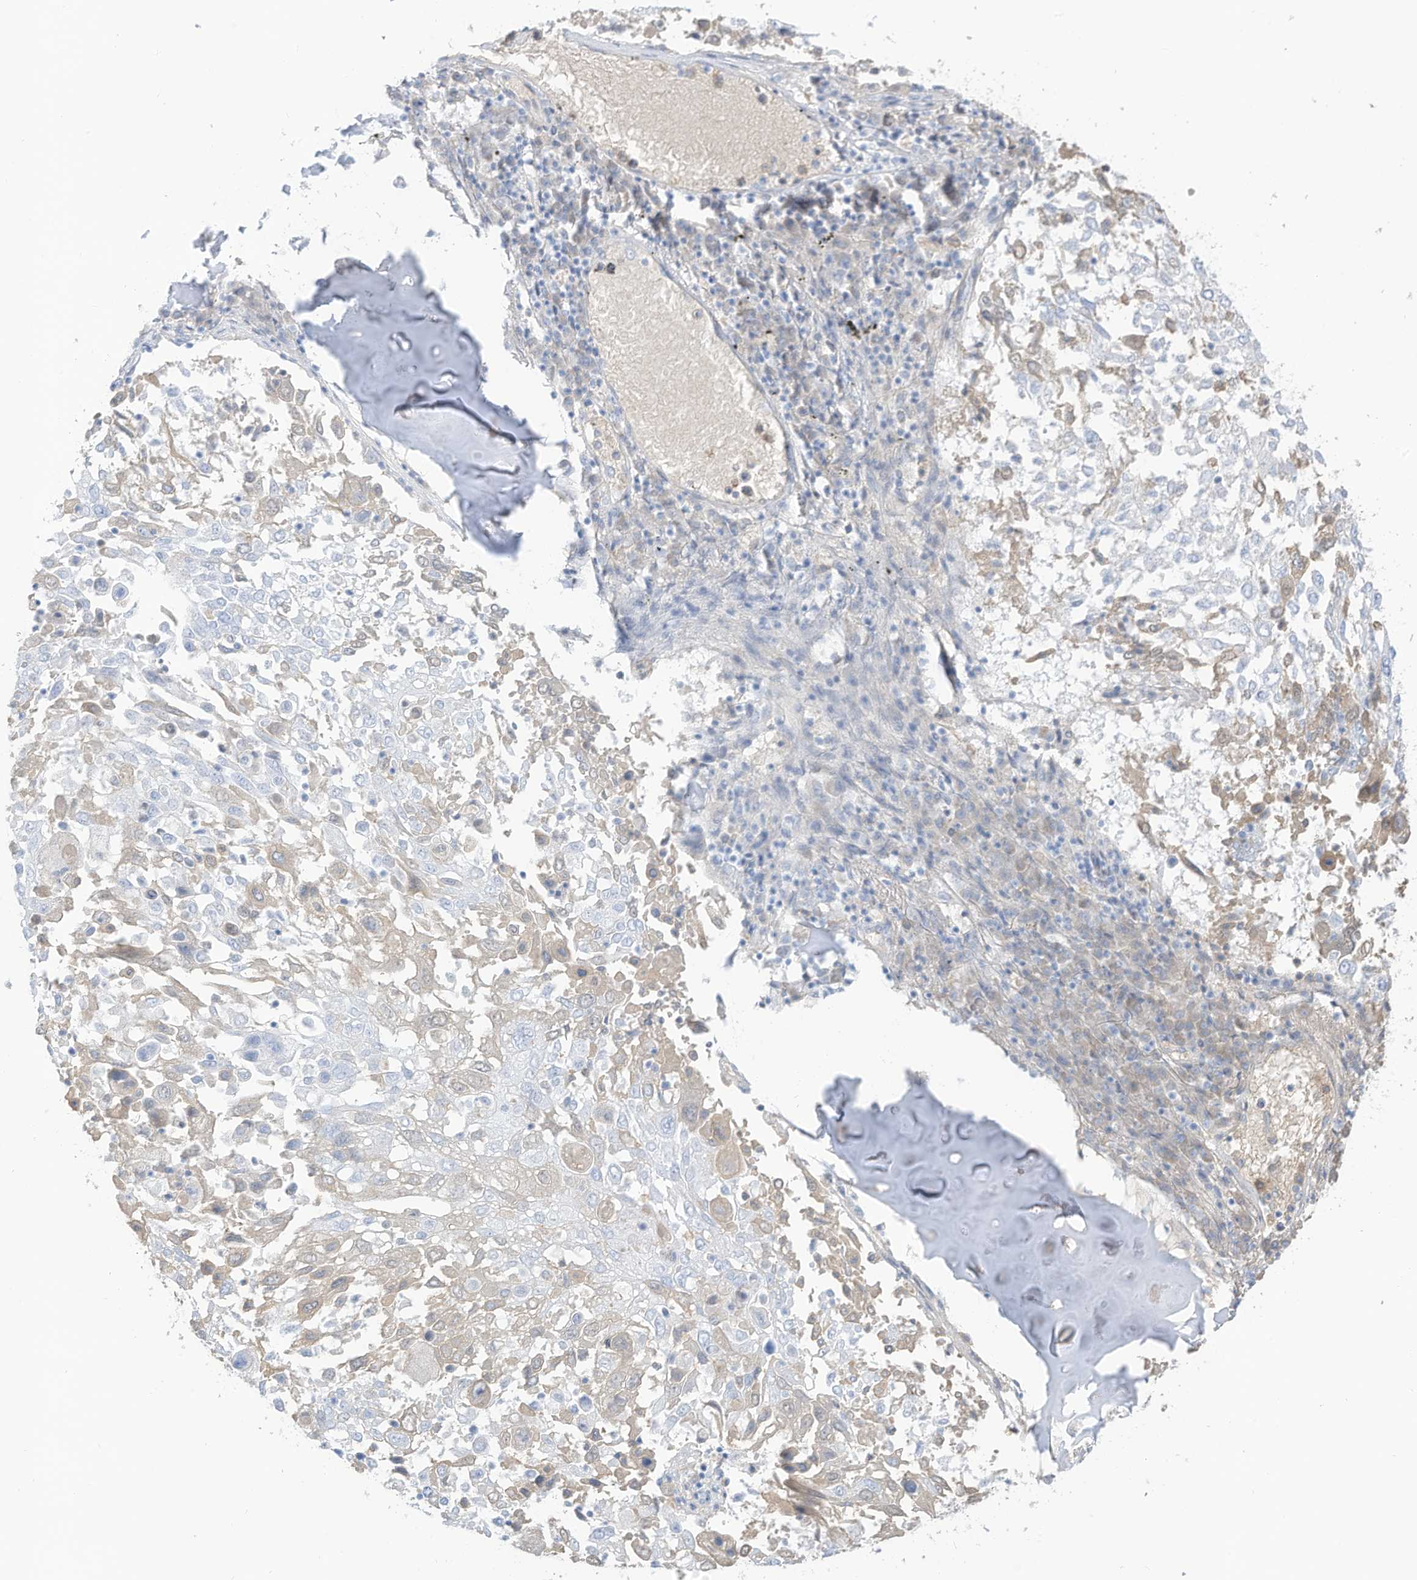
{"staining": {"intensity": "weak", "quantity": "<25%", "location": "cytoplasmic/membranous"}, "tissue": "lung cancer", "cell_type": "Tumor cells", "image_type": "cancer", "snomed": [{"axis": "morphology", "description": "Squamous cell carcinoma, NOS"}, {"axis": "topography", "description": "Lung"}], "caption": "High power microscopy image of an immunohistochemistry (IHC) micrograph of lung cancer (squamous cell carcinoma), revealing no significant staining in tumor cells.", "gene": "HSD17B13", "patient": {"sex": "male", "age": 65}}